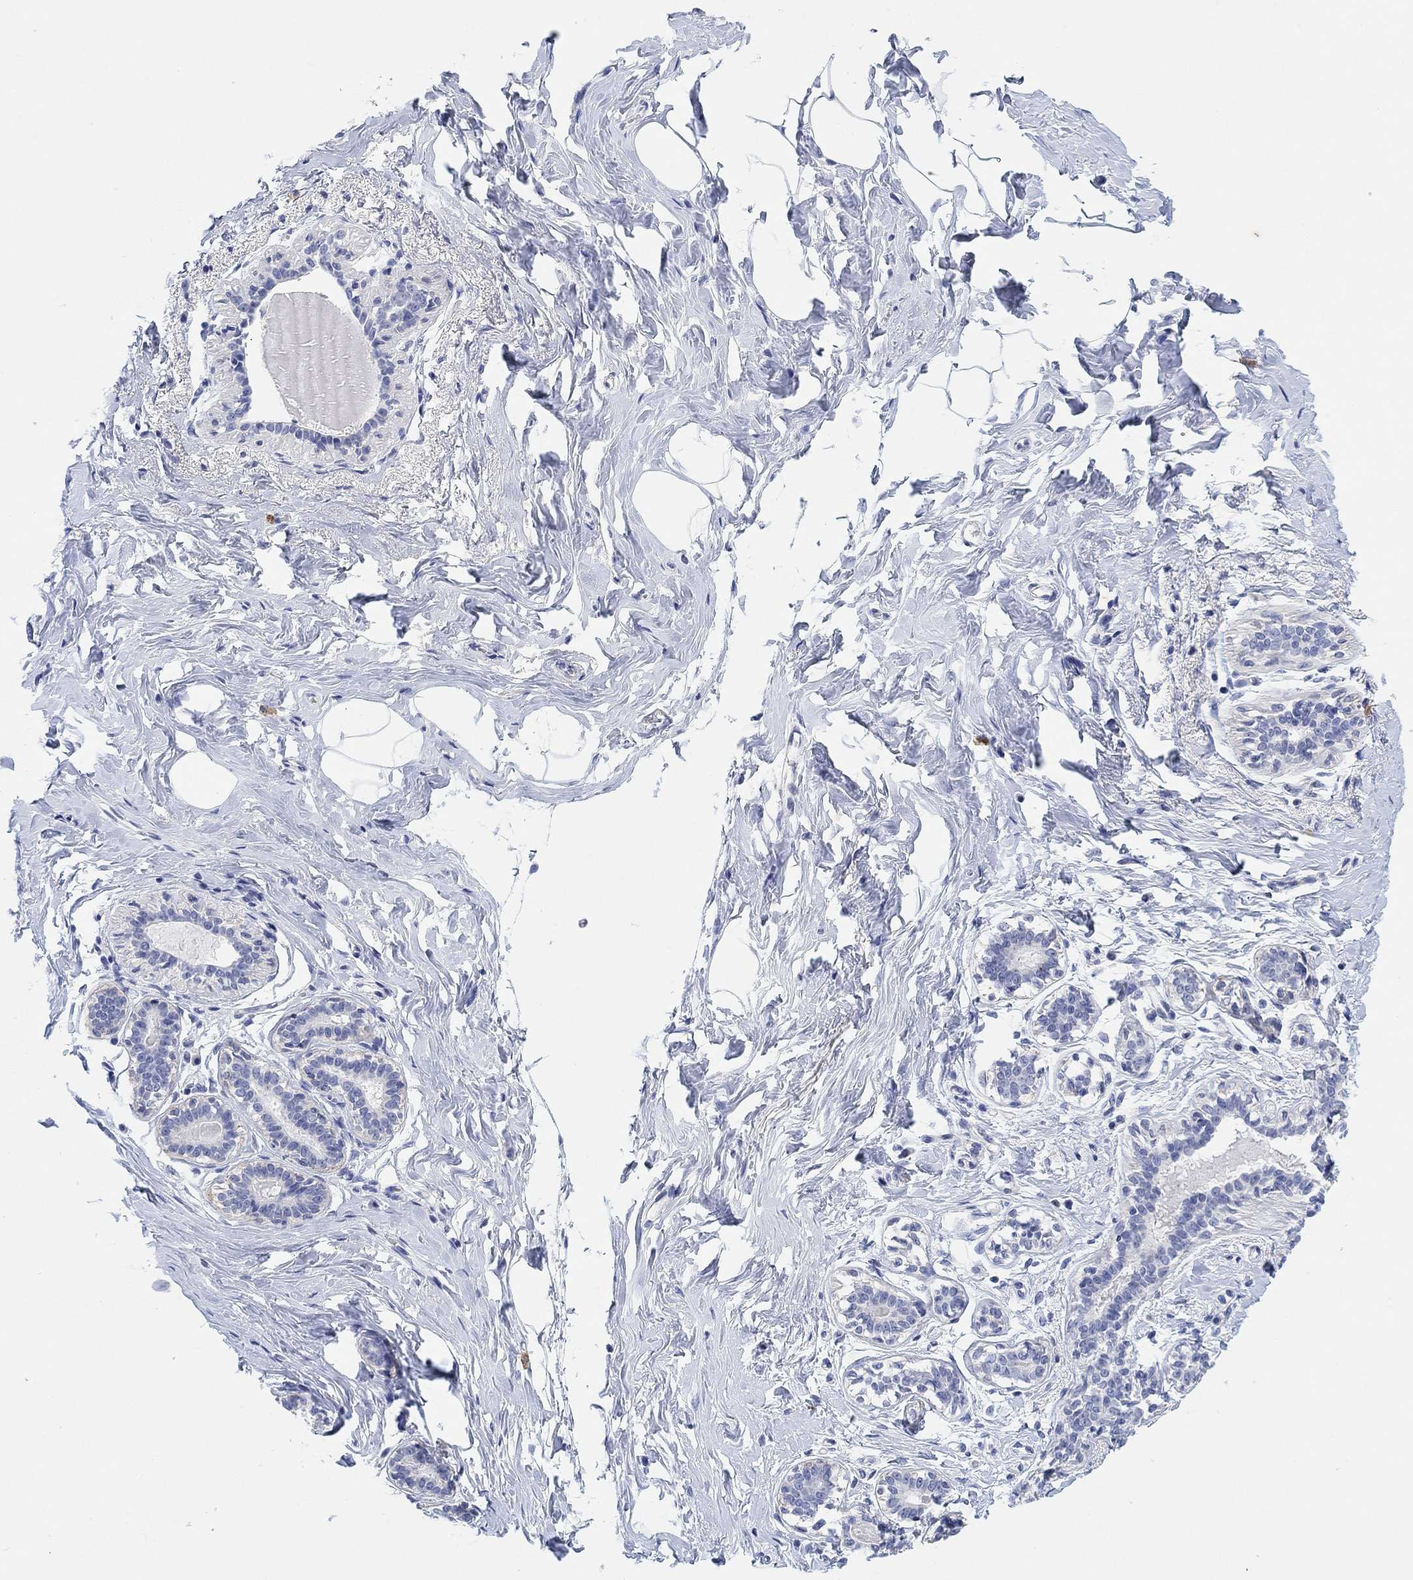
{"staining": {"intensity": "negative", "quantity": "none", "location": "none"}, "tissue": "breast", "cell_type": "Adipocytes", "image_type": "normal", "snomed": [{"axis": "morphology", "description": "Normal tissue, NOS"}, {"axis": "morphology", "description": "Lobular carcinoma, in situ"}, {"axis": "topography", "description": "Breast"}], "caption": "DAB (3,3'-diaminobenzidine) immunohistochemical staining of unremarkable breast shows no significant expression in adipocytes. The staining was performed using DAB to visualize the protein expression in brown, while the nuclei were stained in blue with hematoxylin (Magnification: 20x).", "gene": "VAT1L", "patient": {"sex": "female", "age": 35}}